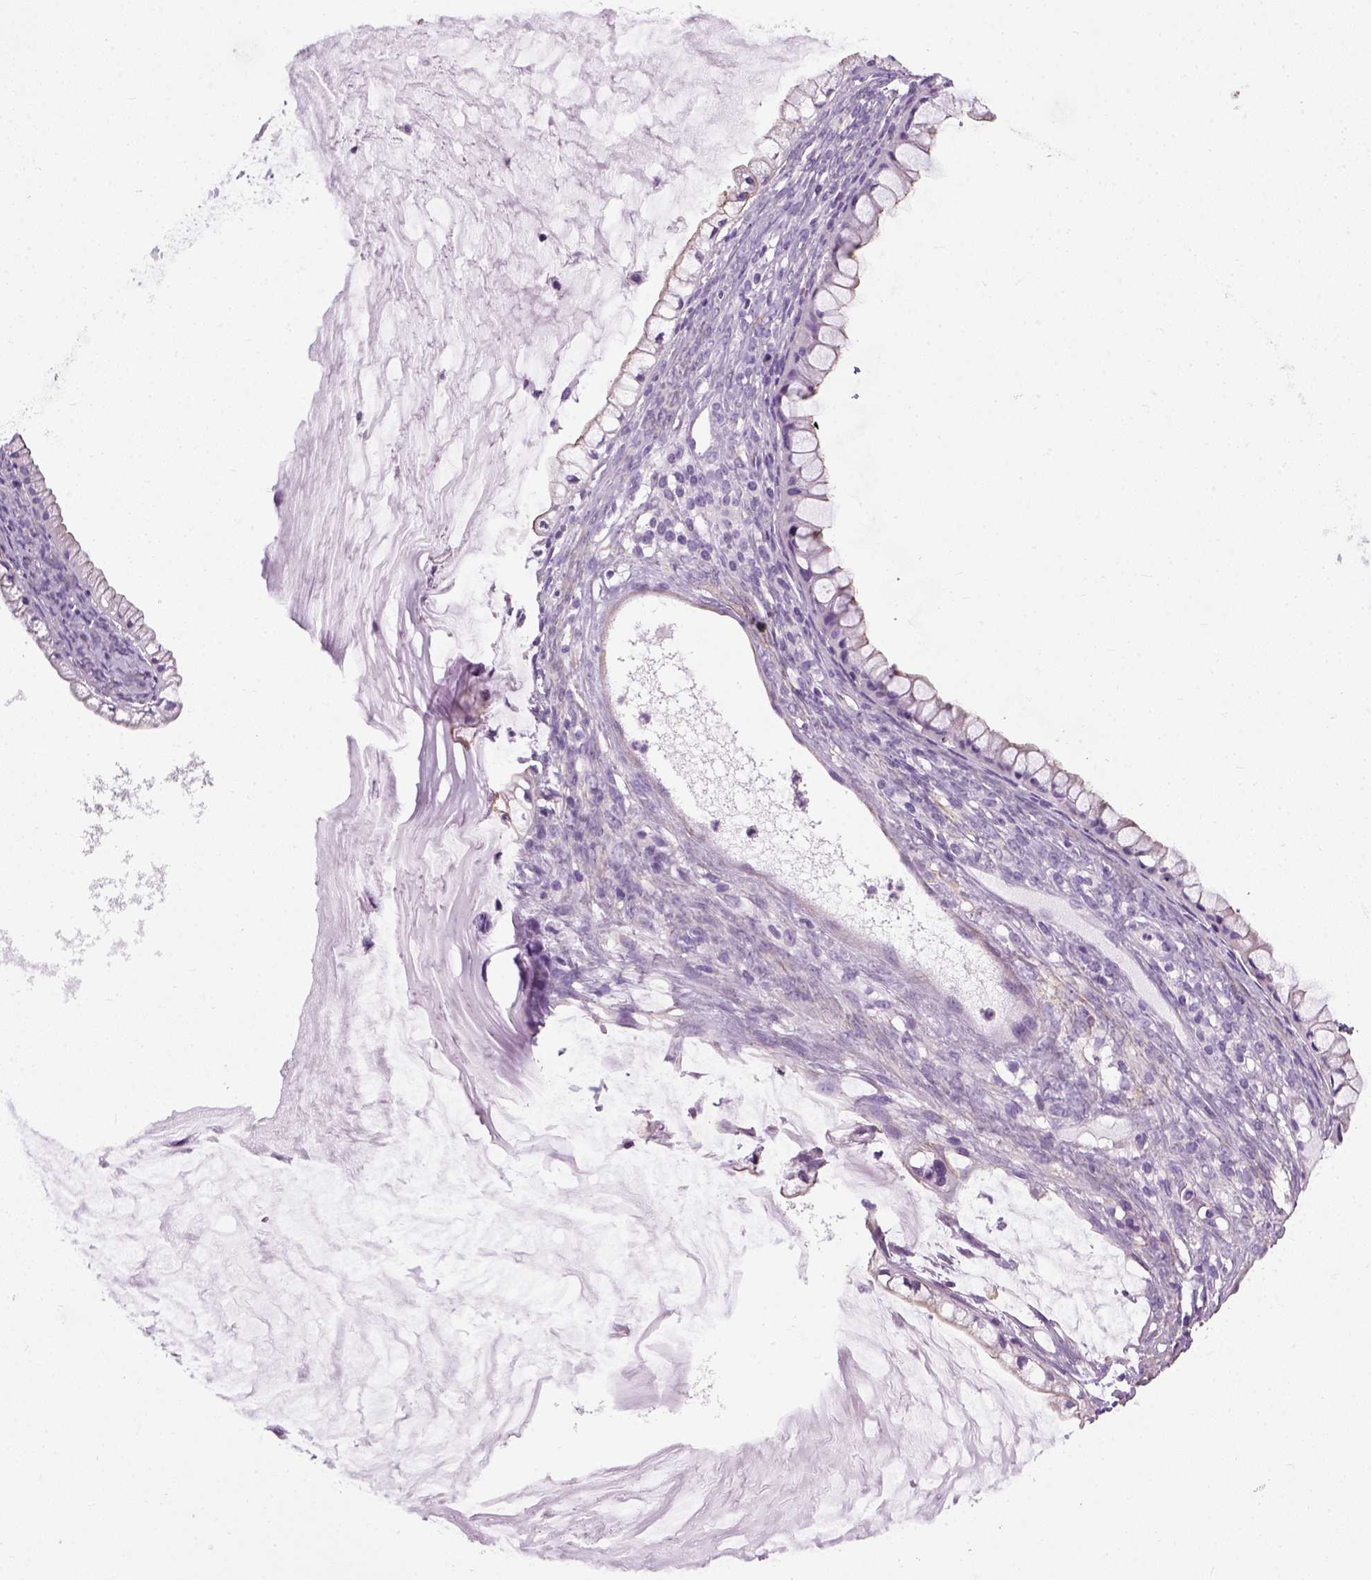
{"staining": {"intensity": "negative", "quantity": "none", "location": "none"}, "tissue": "ovarian cancer", "cell_type": "Tumor cells", "image_type": "cancer", "snomed": [{"axis": "morphology", "description": "Cystadenocarcinoma, mucinous, NOS"}, {"axis": "topography", "description": "Ovary"}], "caption": "Human ovarian mucinous cystadenocarcinoma stained for a protein using immunohistochemistry shows no staining in tumor cells.", "gene": "FAM161A", "patient": {"sex": "female", "age": 57}}